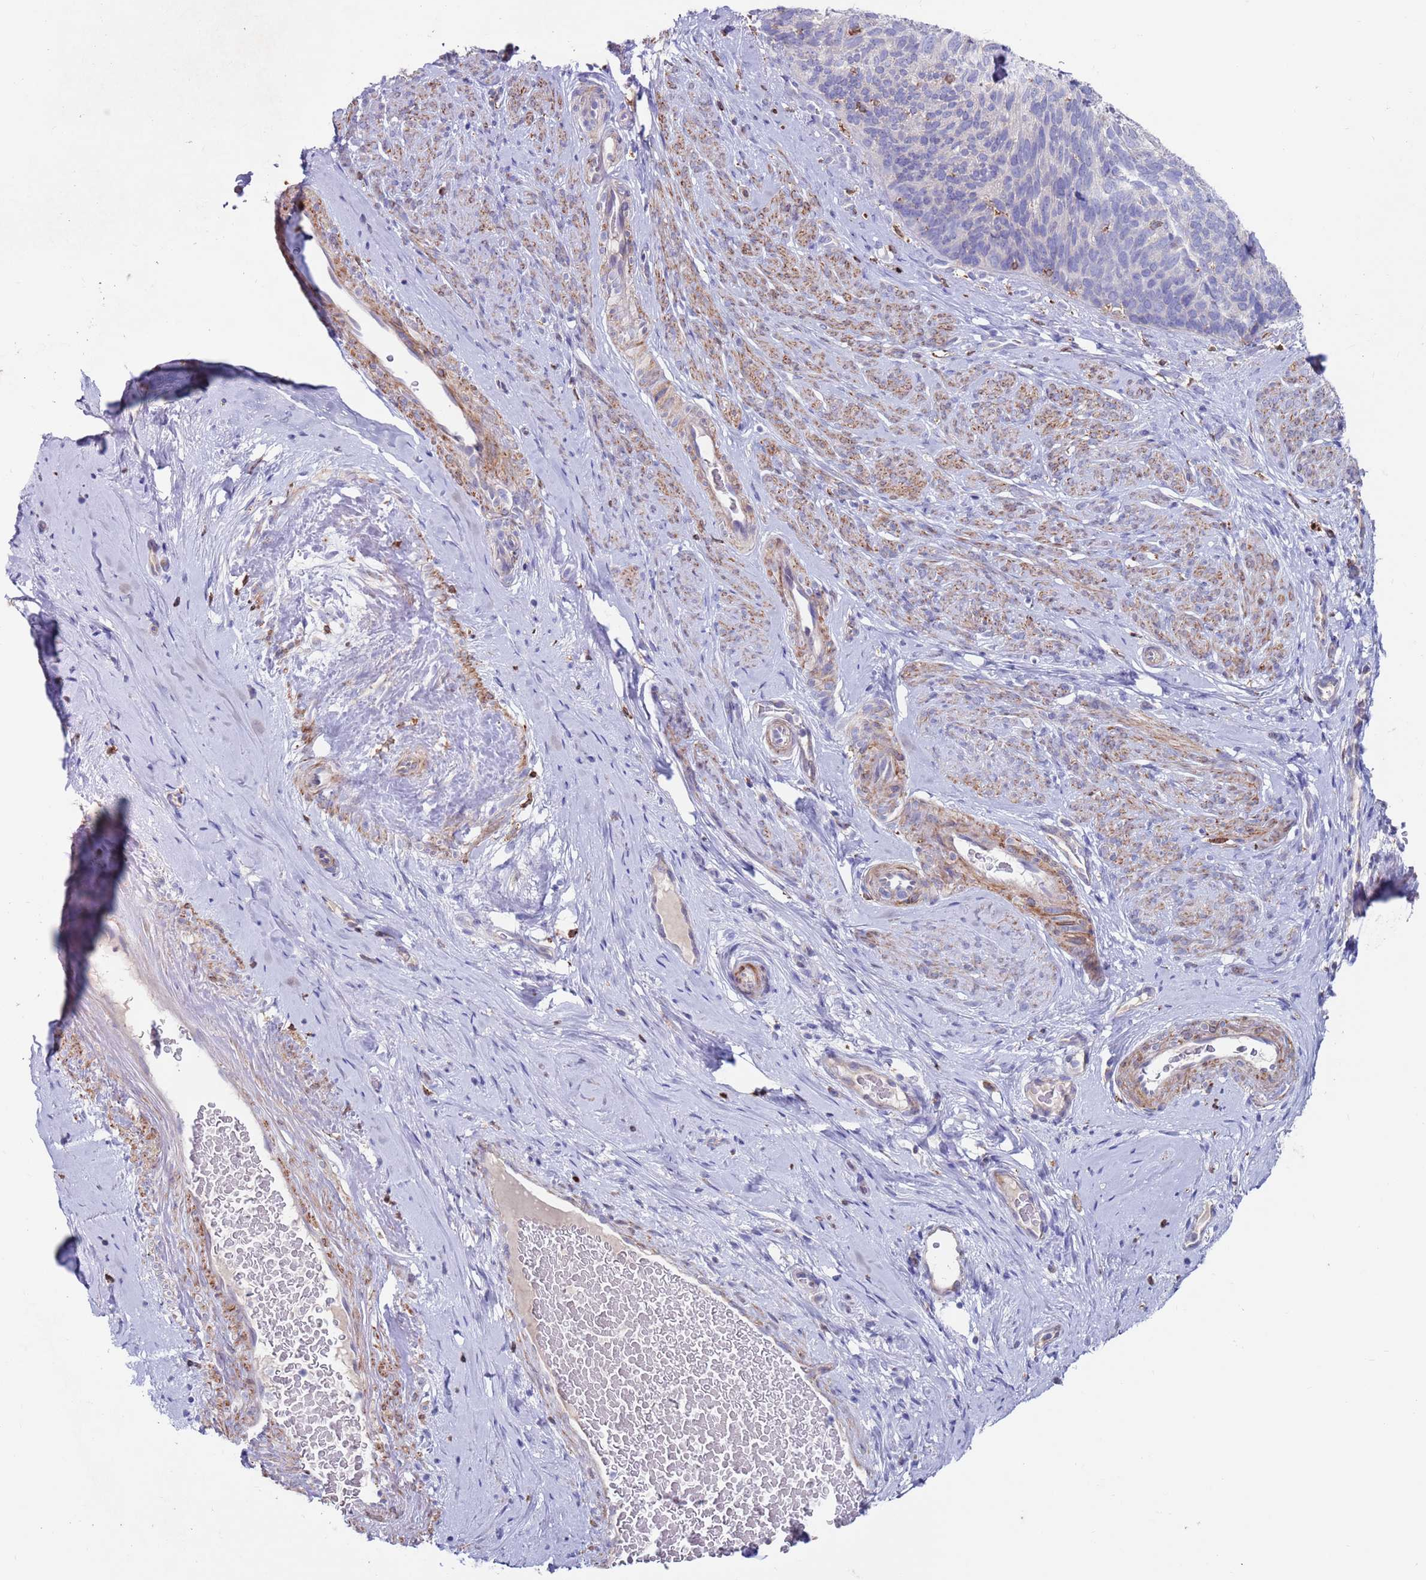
{"staining": {"intensity": "weak", "quantity": "<25%", "location": "cytoplasmic/membranous"}, "tissue": "cervical cancer", "cell_type": "Tumor cells", "image_type": "cancer", "snomed": [{"axis": "morphology", "description": "Squamous cell carcinoma, NOS"}, {"axis": "topography", "description": "Cervix"}], "caption": "A histopathology image of human squamous cell carcinoma (cervical) is negative for staining in tumor cells.", "gene": "GREB1L", "patient": {"sex": "female", "age": 80}}